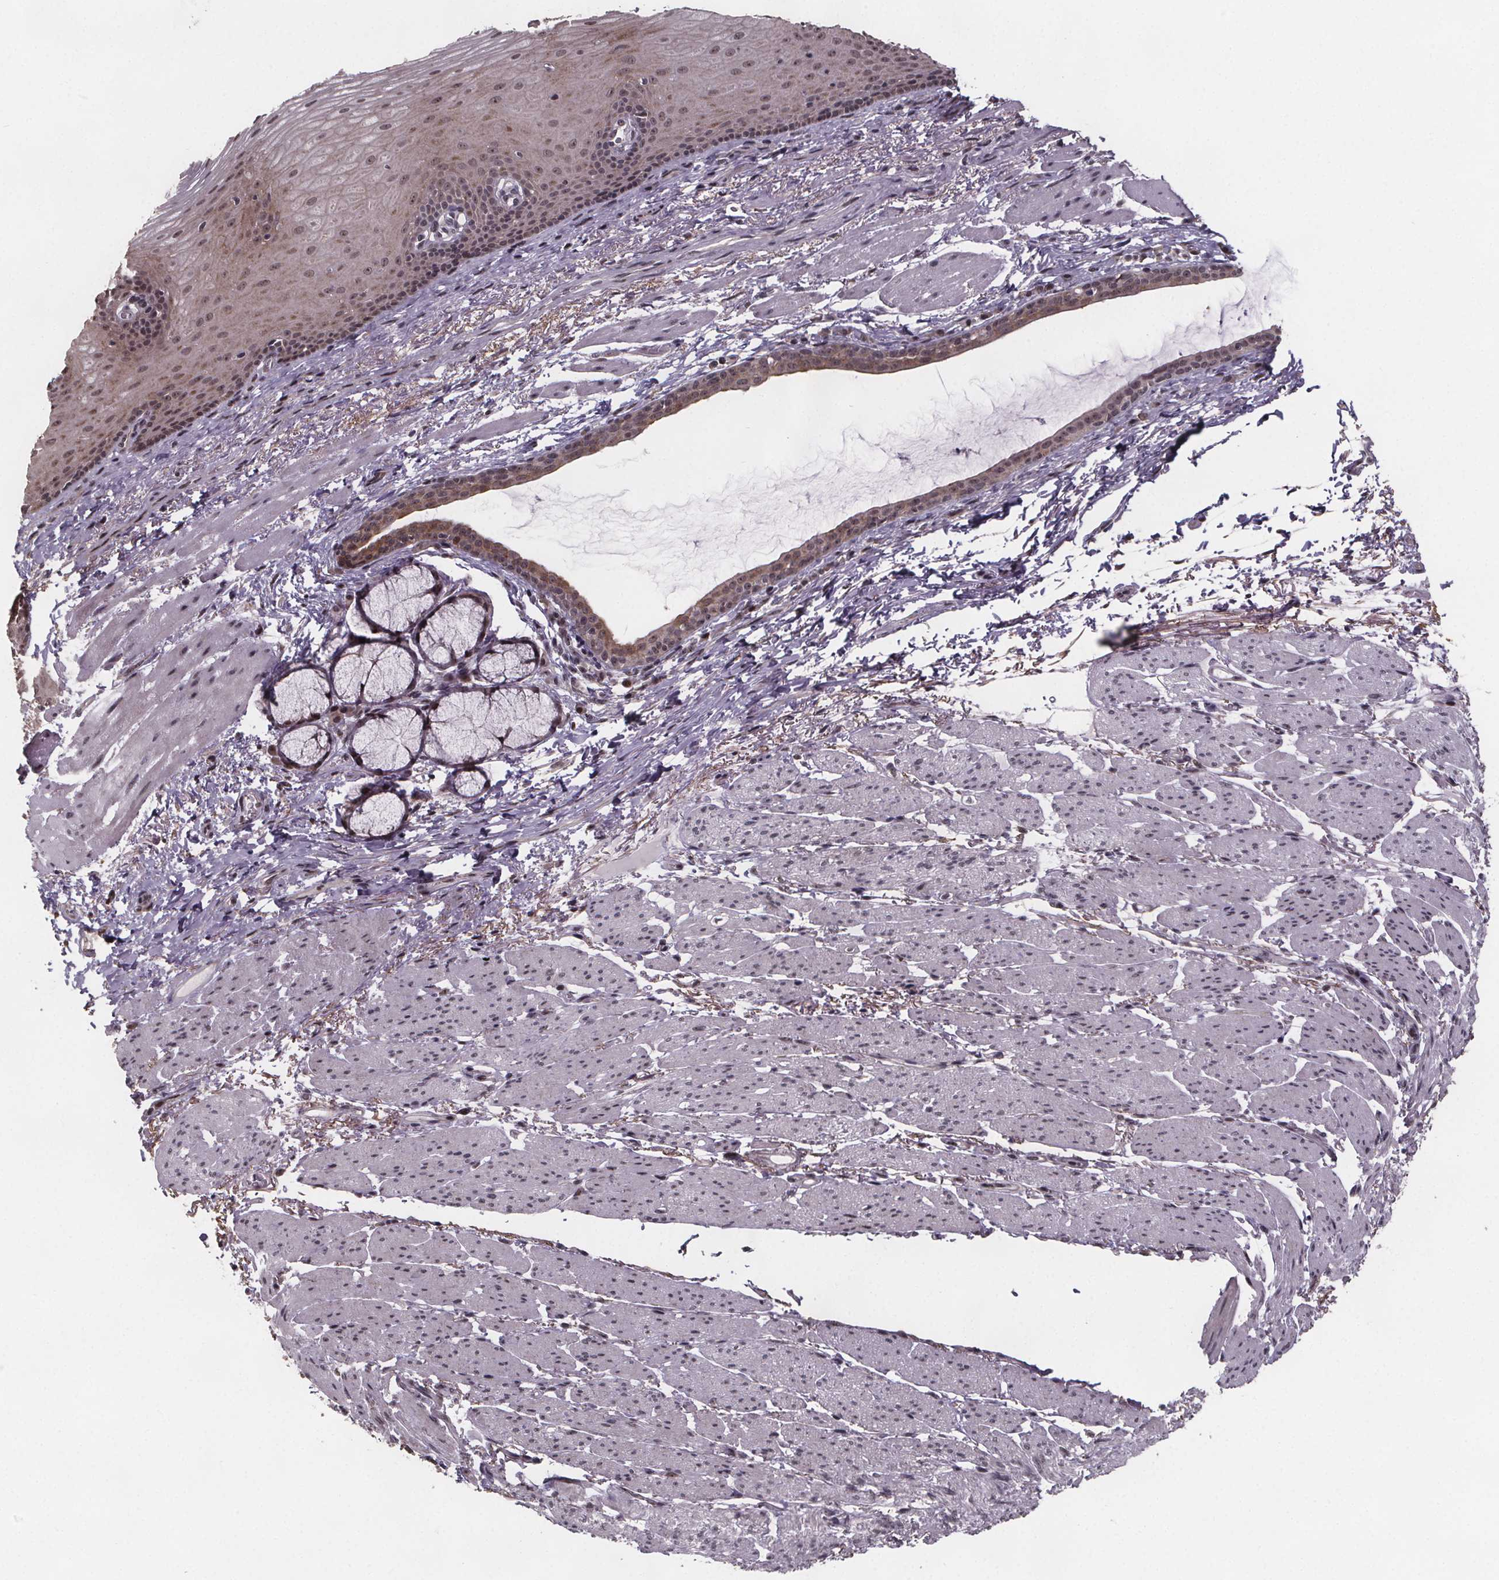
{"staining": {"intensity": "moderate", "quantity": ">75%", "location": "nuclear"}, "tissue": "esophagus", "cell_type": "Squamous epithelial cells", "image_type": "normal", "snomed": [{"axis": "morphology", "description": "Normal tissue, NOS"}, {"axis": "topography", "description": "Esophagus"}], "caption": "The histopathology image exhibits a brown stain indicating the presence of a protein in the nuclear of squamous epithelial cells in esophagus. Immunohistochemistry (ihc) stains the protein of interest in brown and the nuclei are stained blue.", "gene": "U2SURP", "patient": {"sex": "male", "age": 76}}